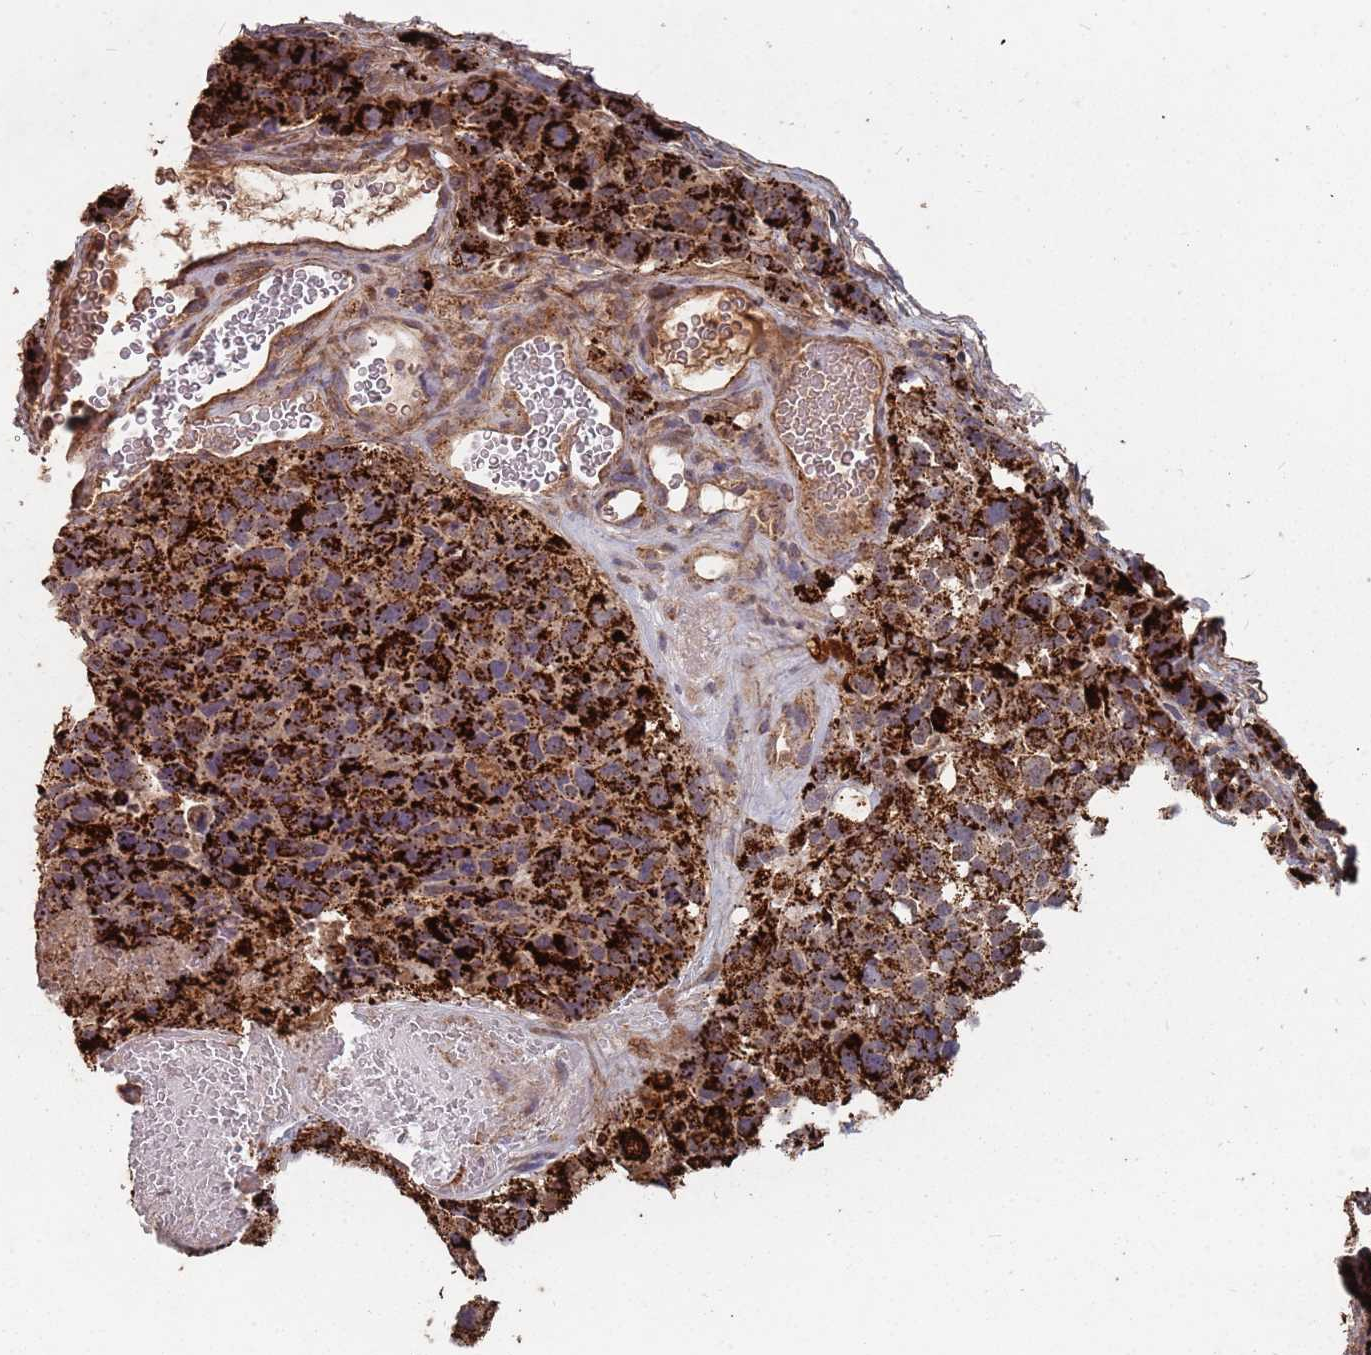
{"staining": {"intensity": "strong", "quantity": ">75%", "location": "cytoplasmic/membranous"}, "tissue": "glioma", "cell_type": "Tumor cells", "image_type": "cancer", "snomed": [{"axis": "morphology", "description": "Glioma, malignant, High grade"}, {"axis": "topography", "description": "Brain"}], "caption": "Malignant high-grade glioma stained with a protein marker shows strong staining in tumor cells.", "gene": "PRORP", "patient": {"sex": "male", "age": 69}}